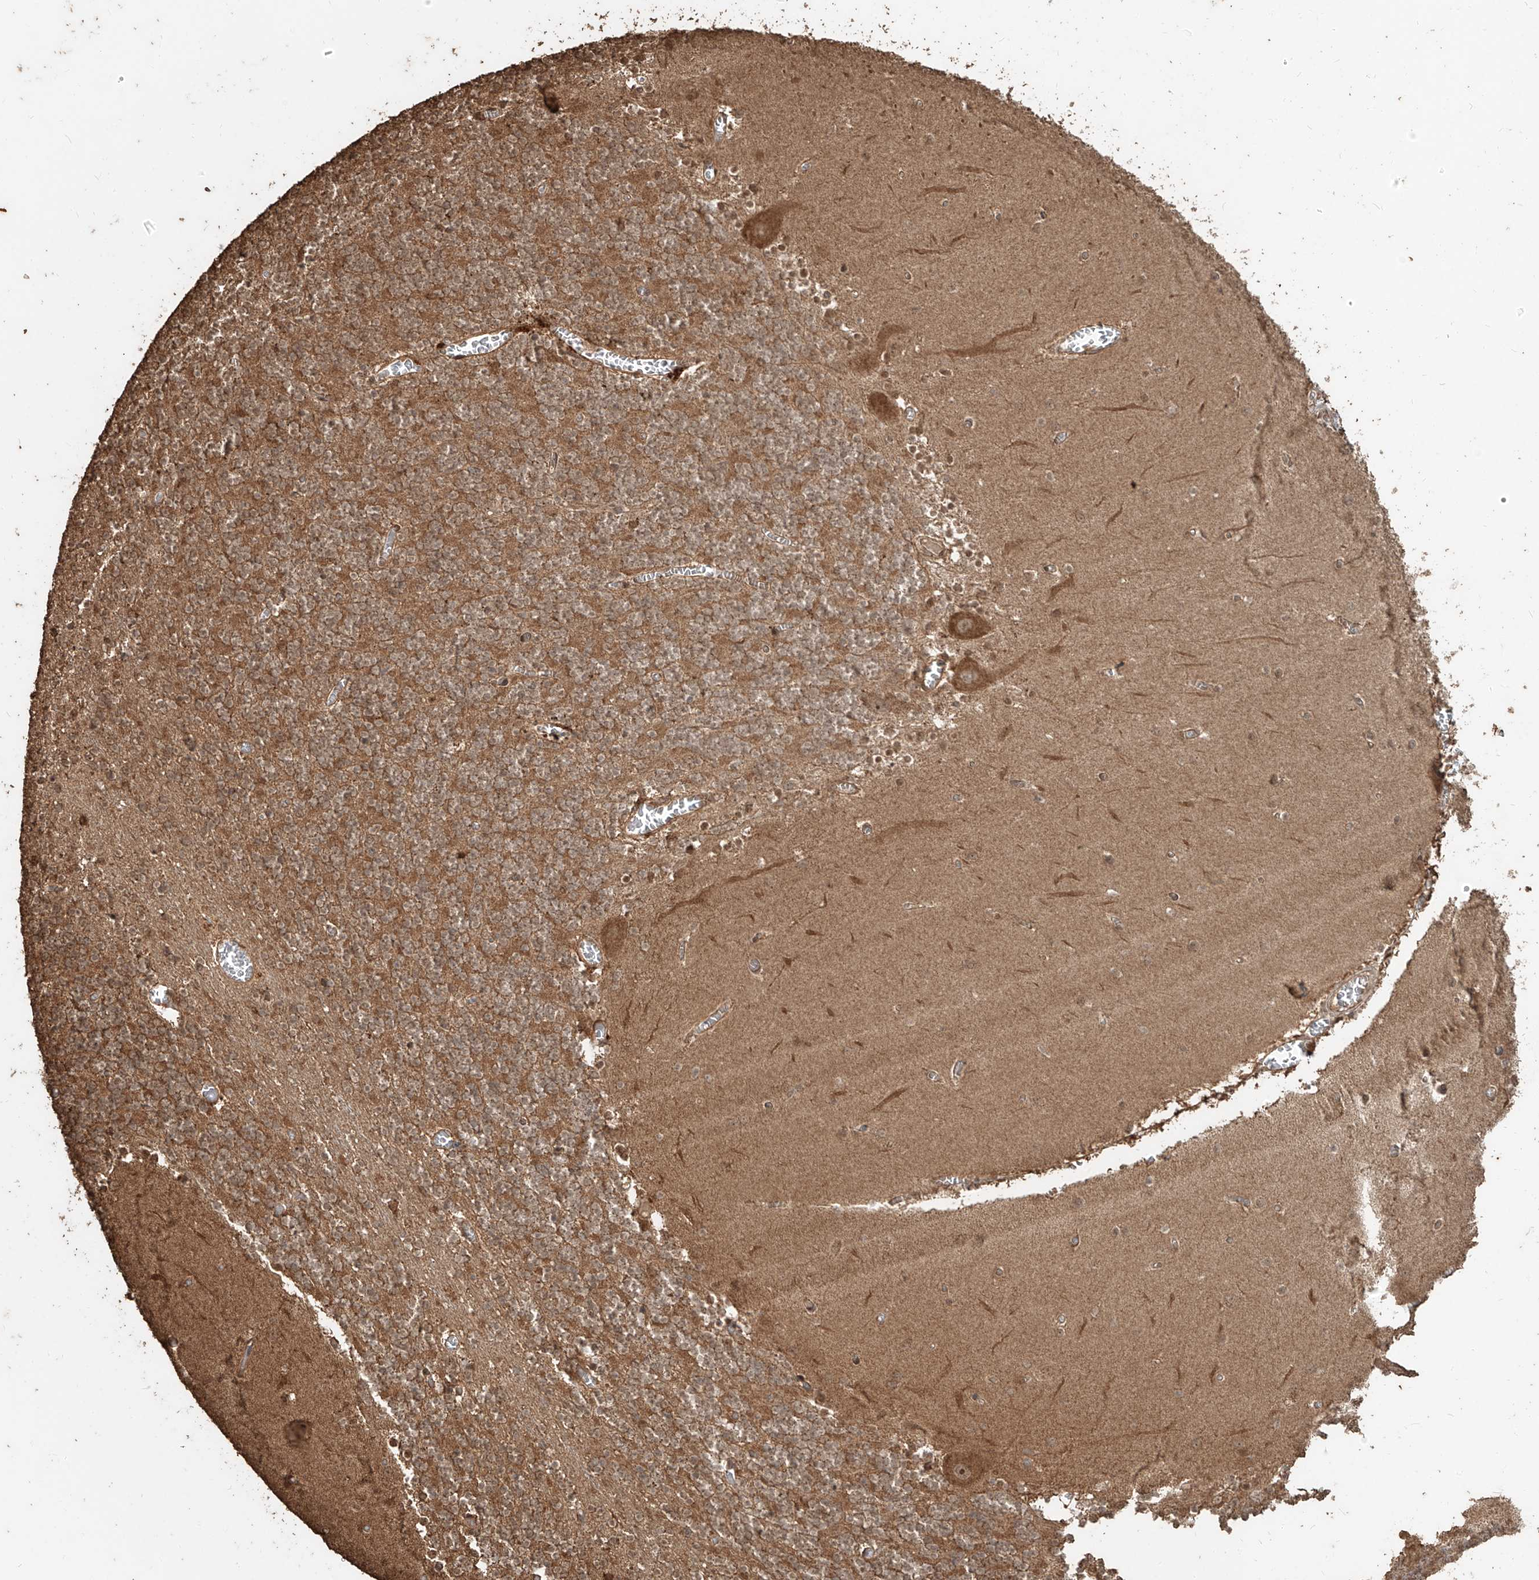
{"staining": {"intensity": "moderate", "quantity": ">75%", "location": "cytoplasmic/membranous"}, "tissue": "cerebellum", "cell_type": "Cells in granular layer", "image_type": "normal", "snomed": [{"axis": "morphology", "description": "Normal tissue, NOS"}, {"axis": "topography", "description": "Cerebellum"}], "caption": "Moderate cytoplasmic/membranous protein expression is seen in about >75% of cells in granular layer in cerebellum.", "gene": "ZNF660", "patient": {"sex": "female", "age": 28}}